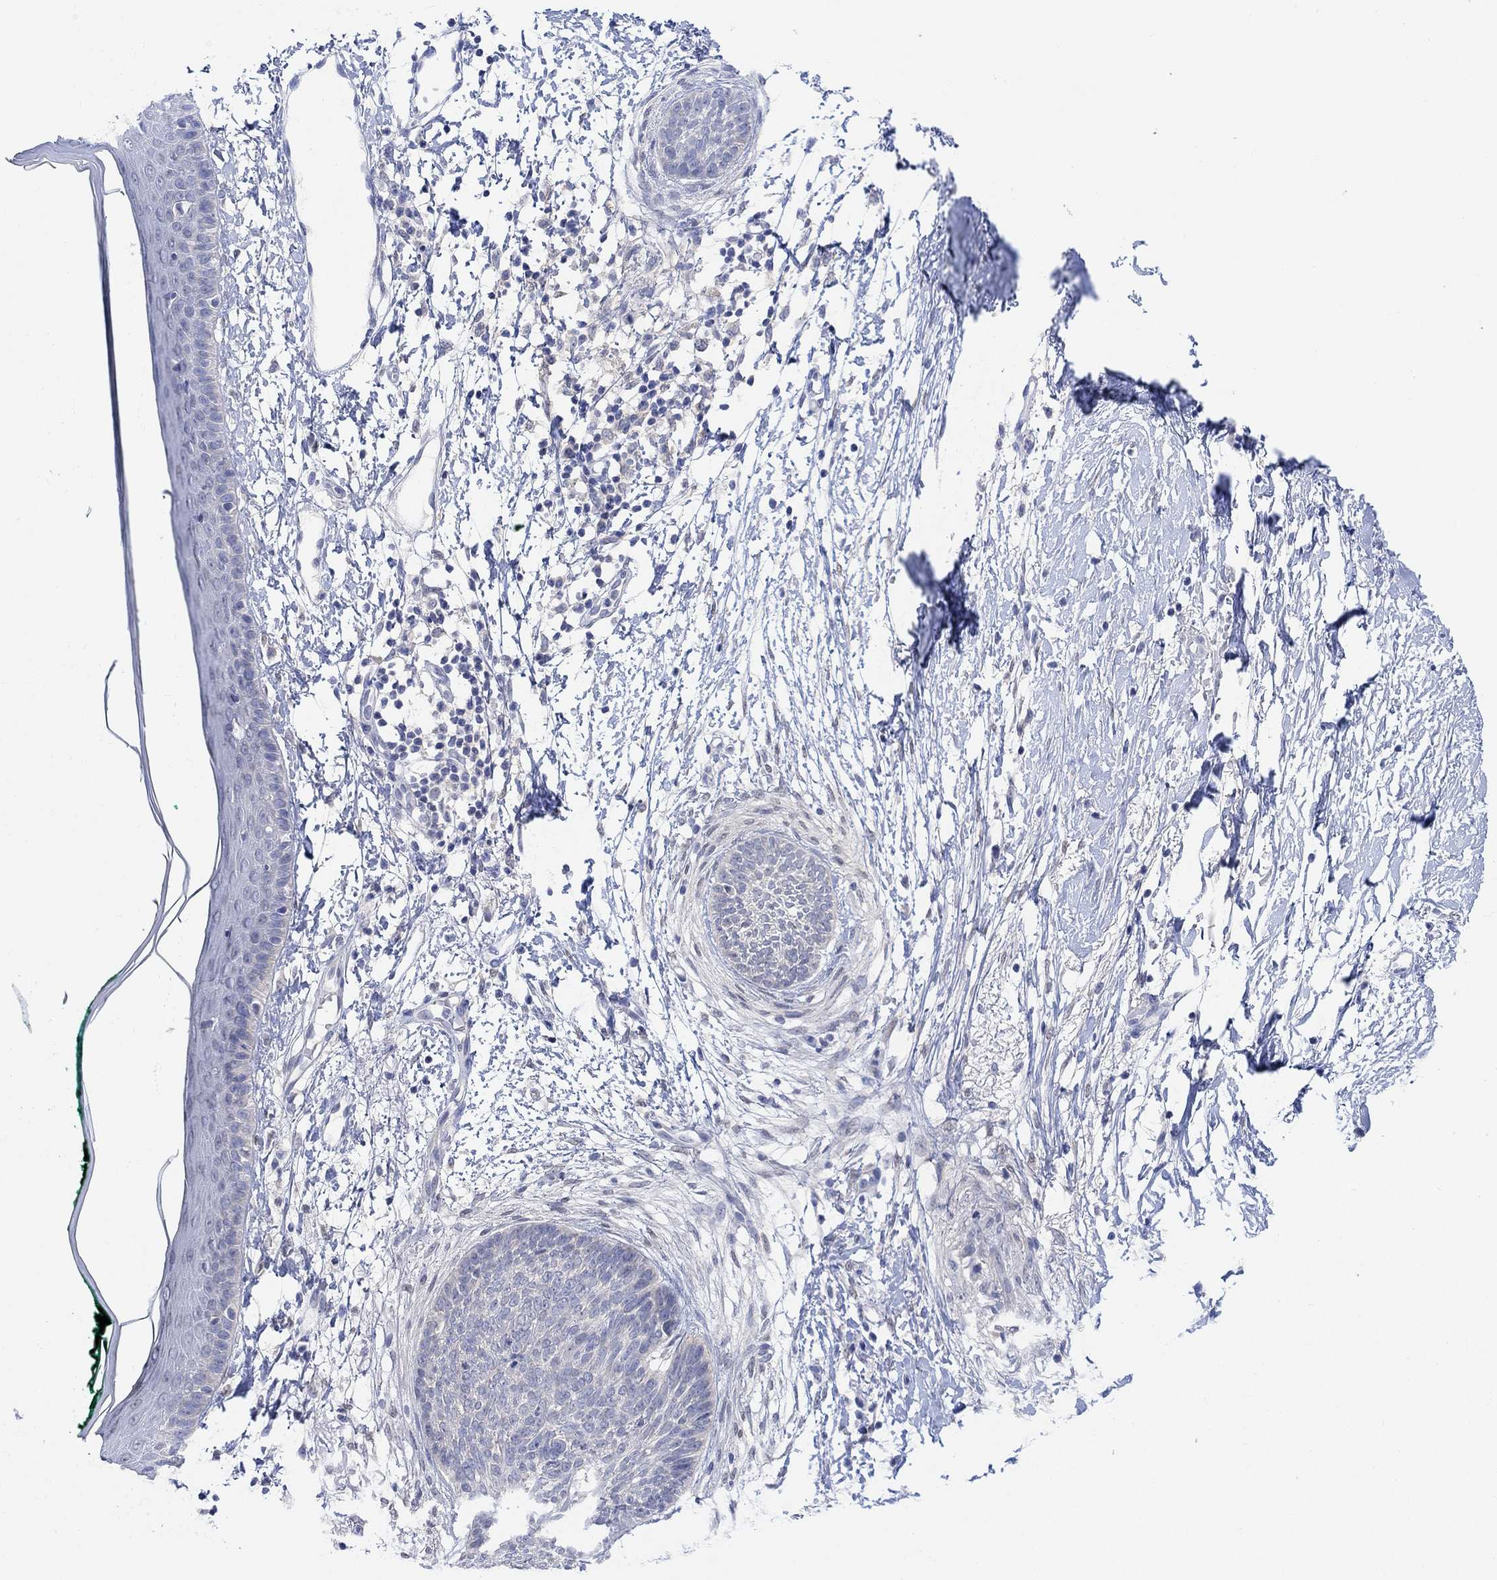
{"staining": {"intensity": "negative", "quantity": "none", "location": "none"}, "tissue": "skin cancer", "cell_type": "Tumor cells", "image_type": "cancer", "snomed": [{"axis": "morphology", "description": "Normal tissue, NOS"}, {"axis": "morphology", "description": "Basal cell carcinoma"}, {"axis": "topography", "description": "Skin"}], "caption": "Immunohistochemistry image of skin cancer stained for a protein (brown), which exhibits no positivity in tumor cells. (Immunohistochemistry (ihc), brightfield microscopy, high magnification).", "gene": "RIMS1", "patient": {"sex": "male", "age": 84}}